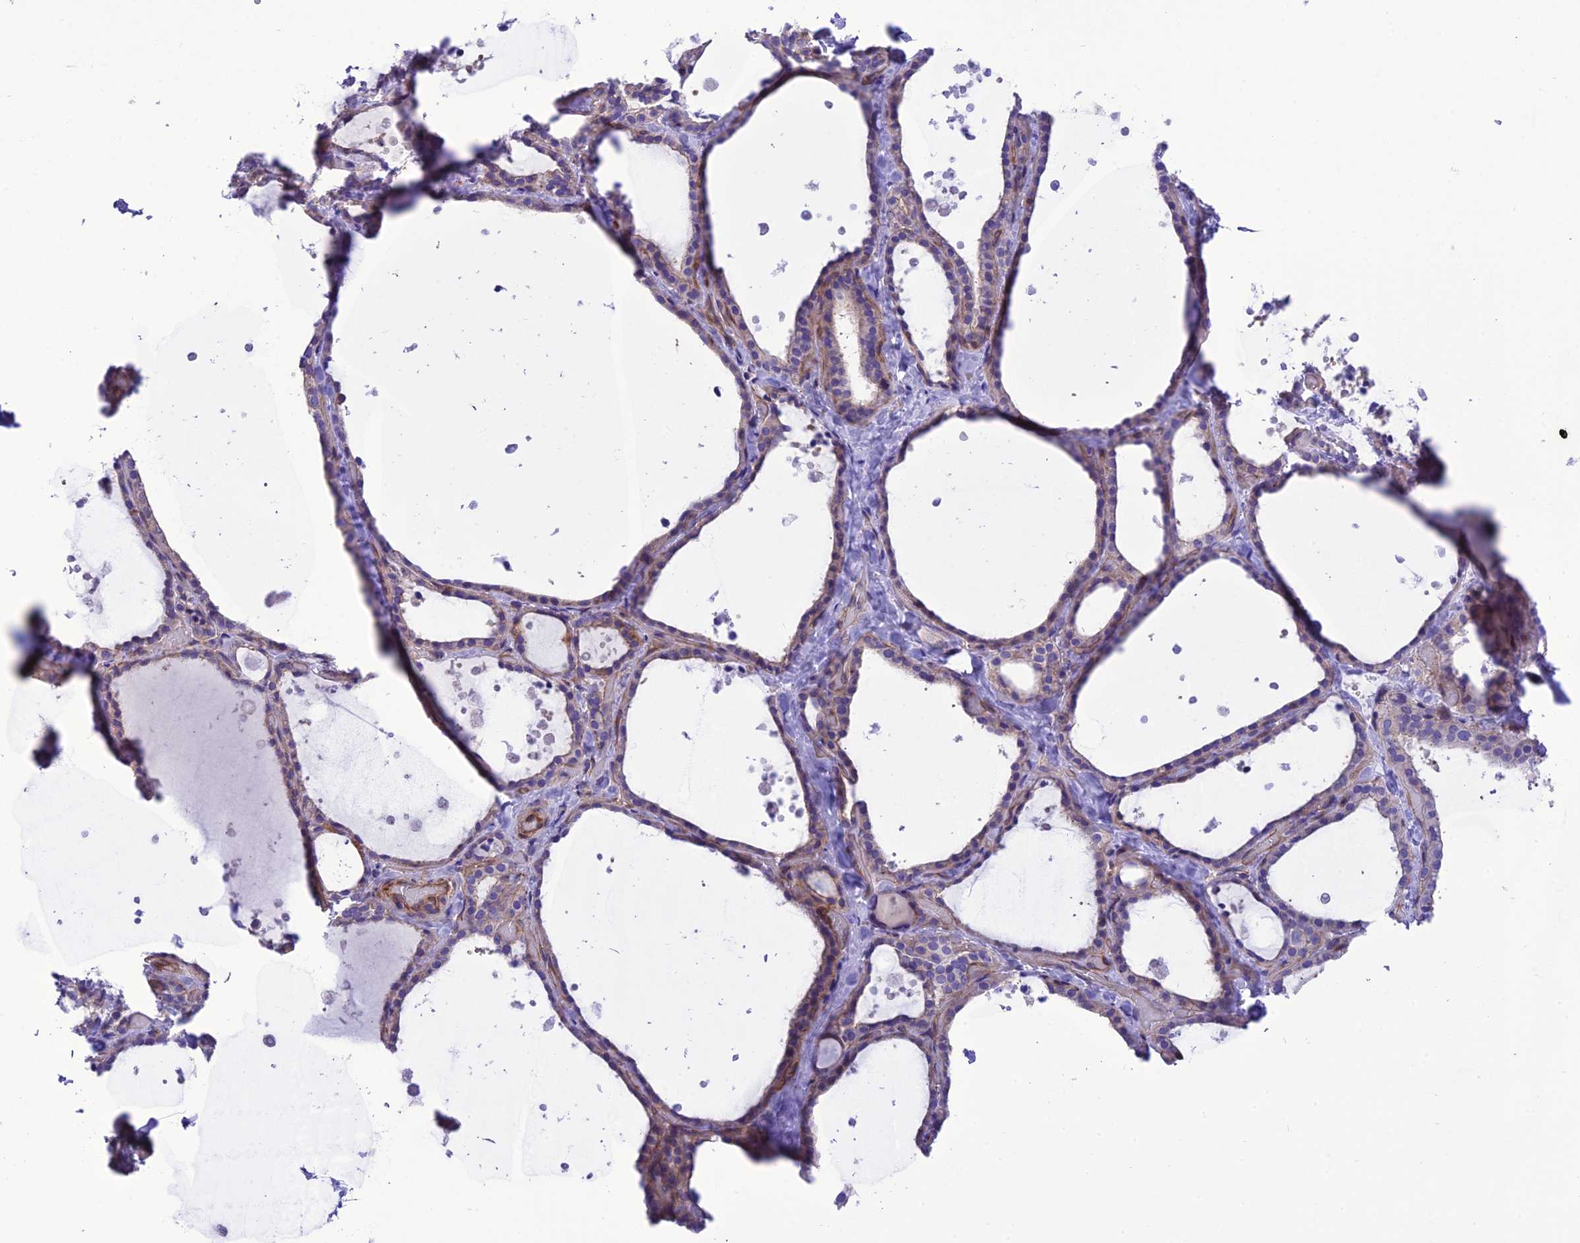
{"staining": {"intensity": "weak", "quantity": "25%-75%", "location": "cytoplasmic/membranous"}, "tissue": "thyroid gland", "cell_type": "Glandular cells", "image_type": "normal", "snomed": [{"axis": "morphology", "description": "Normal tissue, NOS"}, {"axis": "topography", "description": "Thyroid gland"}], "caption": "A photomicrograph showing weak cytoplasmic/membranous staining in about 25%-75% of glandular cells in benign thyroid gland, as visualized by brown immunohistochemical staining.", "gene": "PPFIA3", "patient": {"sex": "female", "age": 44}}